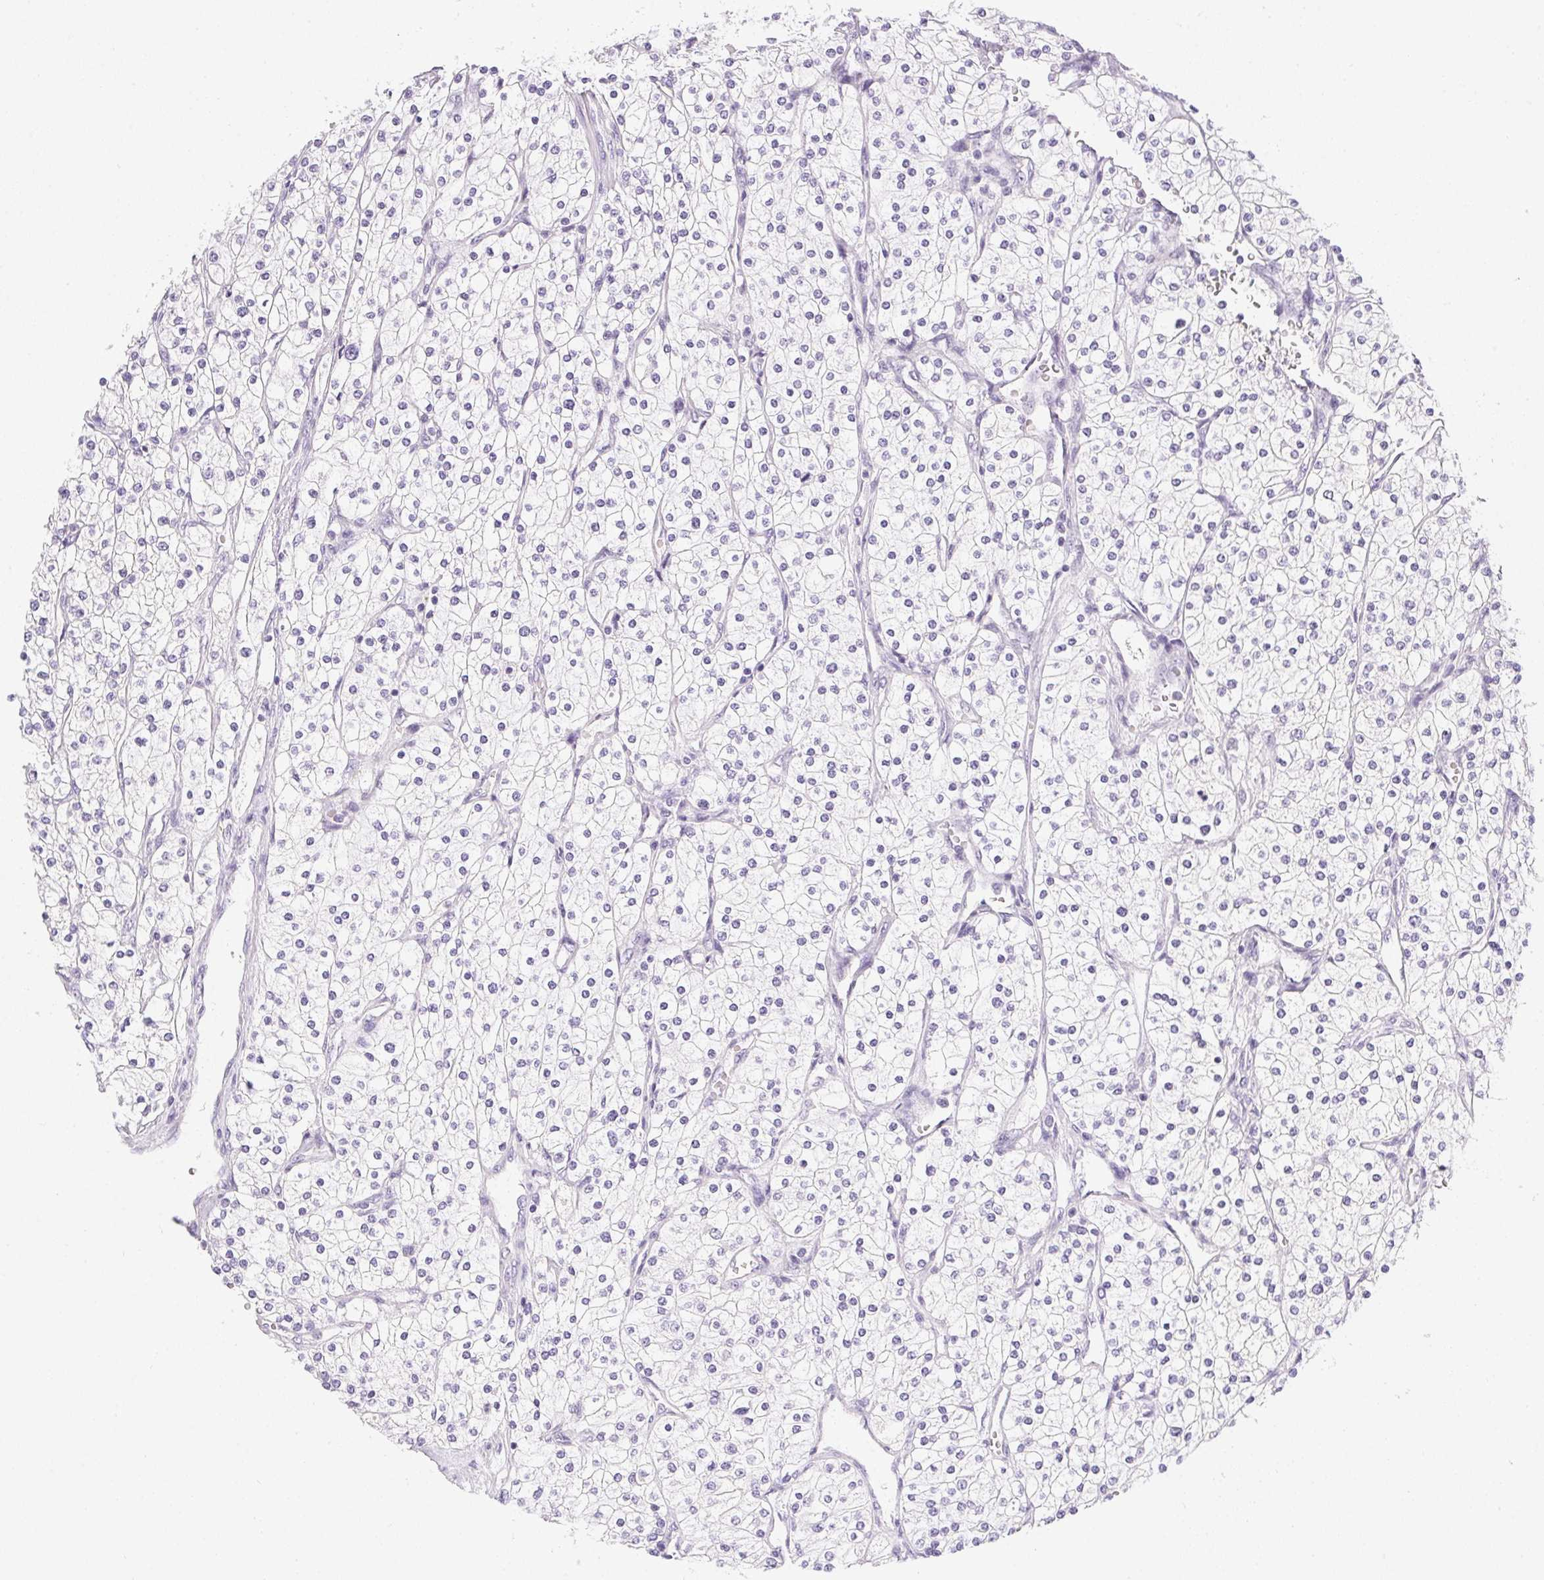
{"staining": {"intensity": "negative", "quantity": "none", "location": "none"}, "tissue": "renal cancer", "cell_type": "Tumor cells", "image_type": "cancer", "snomed": [{"axis": "morphology", "description": "Adenocarcinoma, NOS"}, {"axis": "topography", "description": "Kidney"}], "caption": "DAB (3,3'-diaminobenzidine) immunohistochemical staining of human renal cancer shows no significant staining in tumor cells.", "gene": "PPY", "patient": {"sex": "male", "age": 80}}